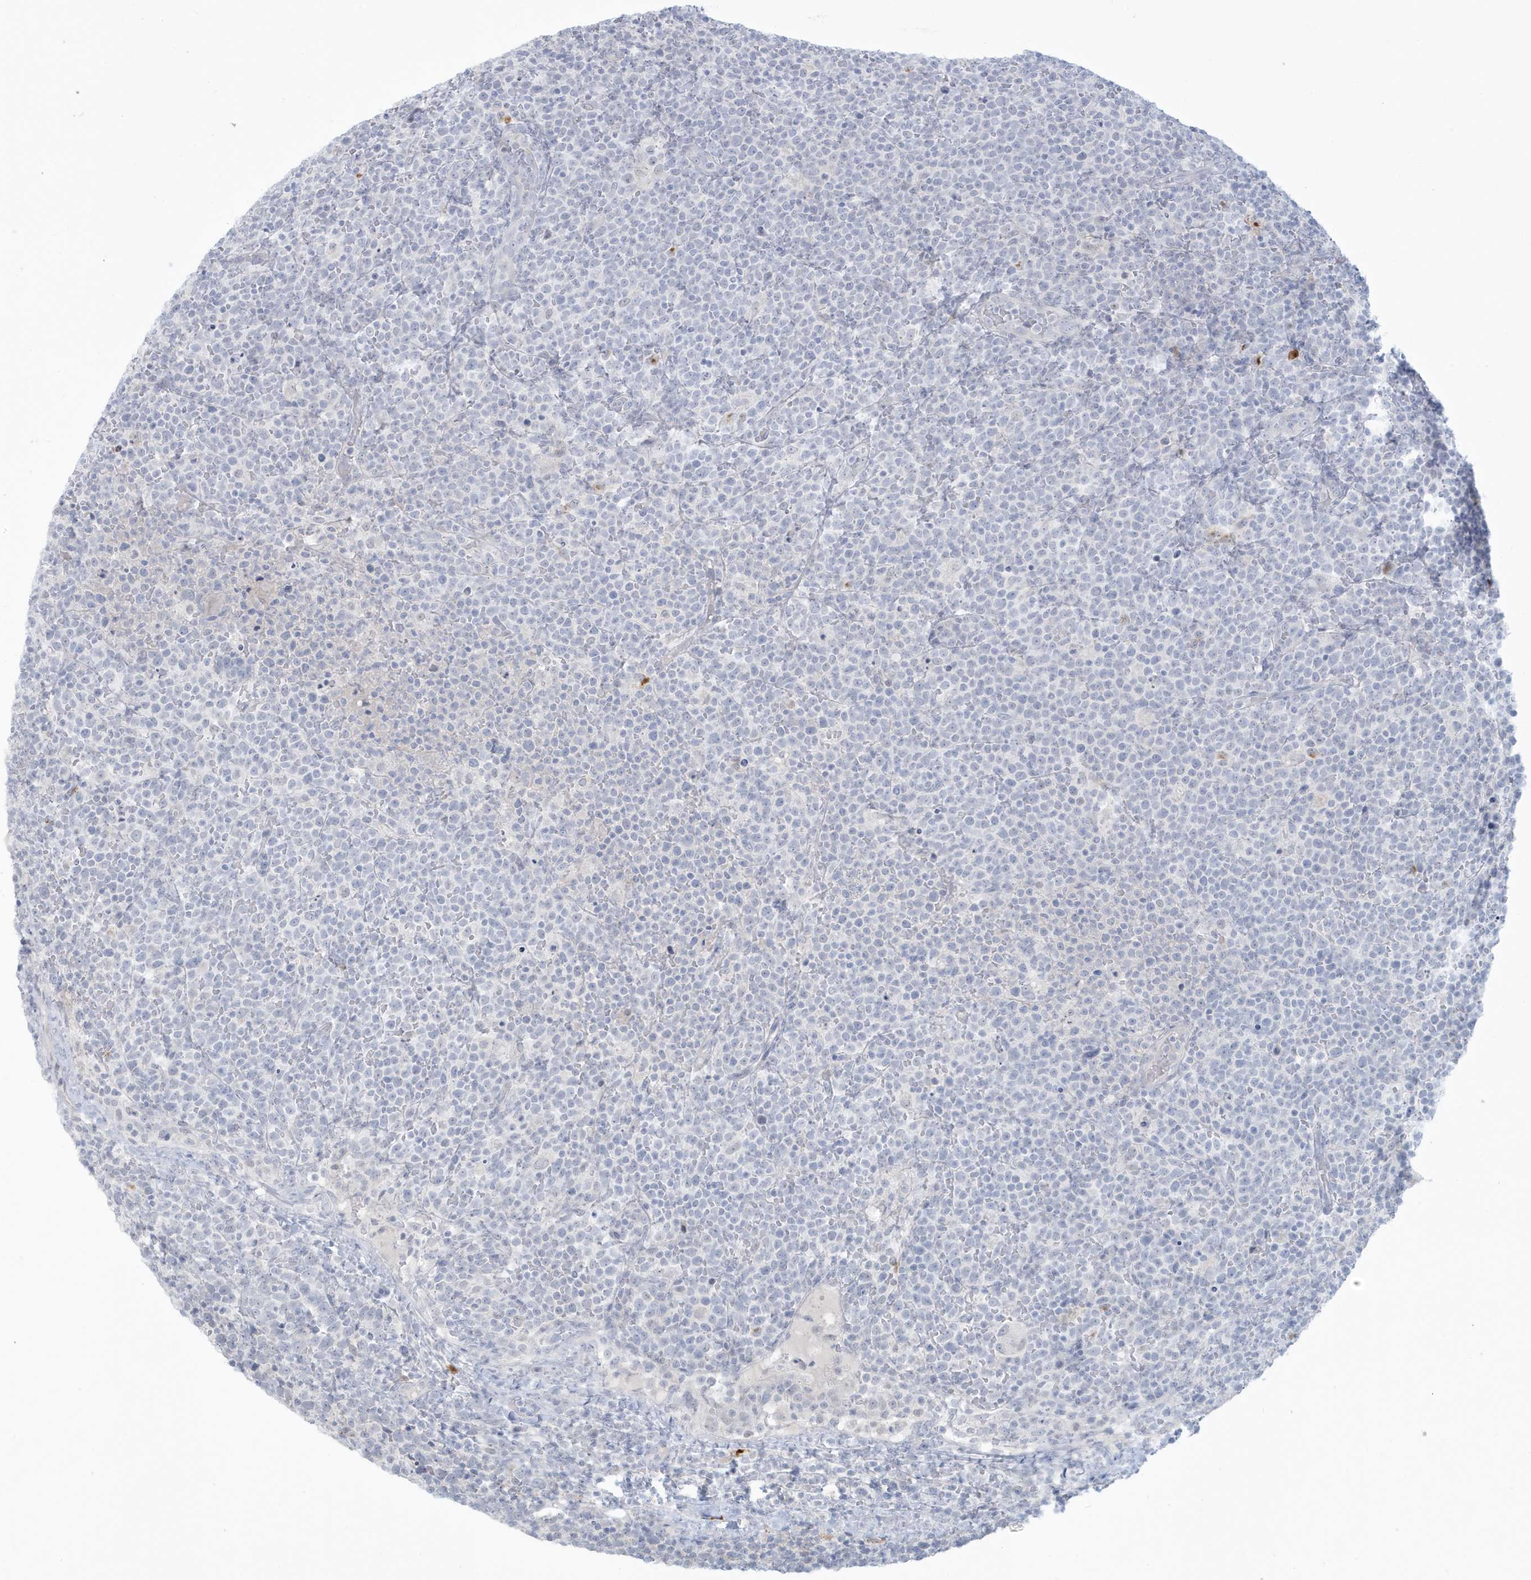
{"staining": {"intensity": "negative", "quantity": "none", "location": "none"}, "tissue": "lymphoma", "cell_type": "Tumor cells", "image_type": "cancer", "snomed": [{"axis": "morphology", "description": "Malignant lymphoma, non-Hodgkin's type, High grade"}, {"axis": "topography", "description": "Lymph node"}], "caption": "An immunohistochemistry image of lymphoma is shown. There is no staining in tumor cells of lymphoma.", "gene": "HERC6", "patient": {"sex": "male", "age": 61}}